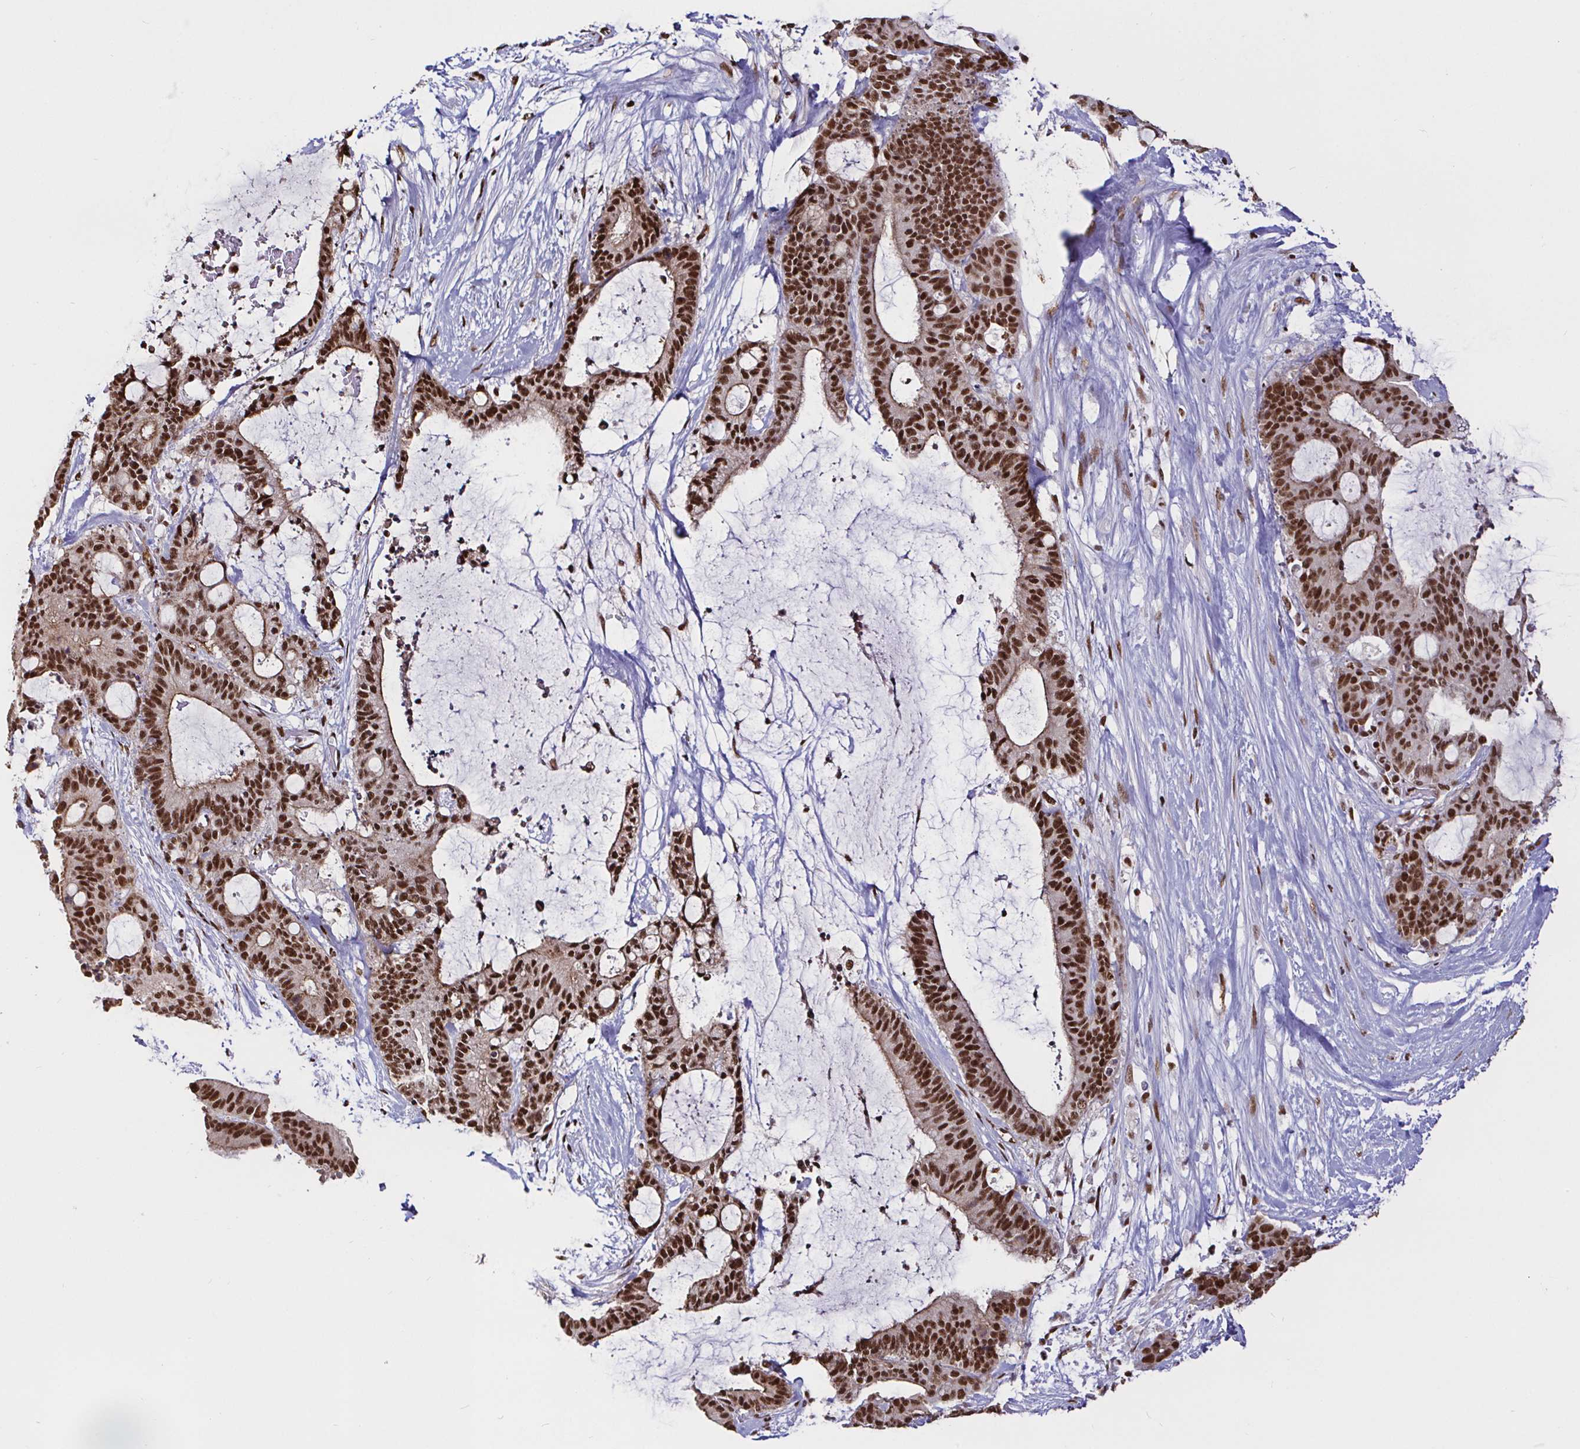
{"staining": {"intensity": "strong", "quantity": ">75%", "location": "cytoplasmic/membranous,nuclear"}, "tissue": "liver cancer", "cell_type": "Tumor cells", "image_type": "cancer", "snomed": [{"axis": "morphology", "description": "Normal tissue, NOS"}, {"axis": "morphology", "description": "Cholangiocarcinoma"}, {"axis": "topography", "description": "Liver"}, {"axis": "topography", "description": "Peripheral nerve tissue"}], "caption": "Protein staining of cholangiocarcinoma (liver) tissue shows strong cytoplasmic/membranous and nuclear expression in approximately >75% of tumor cells.", "gene": "SP3", "patient": {"sex": "female", "age": 73}}